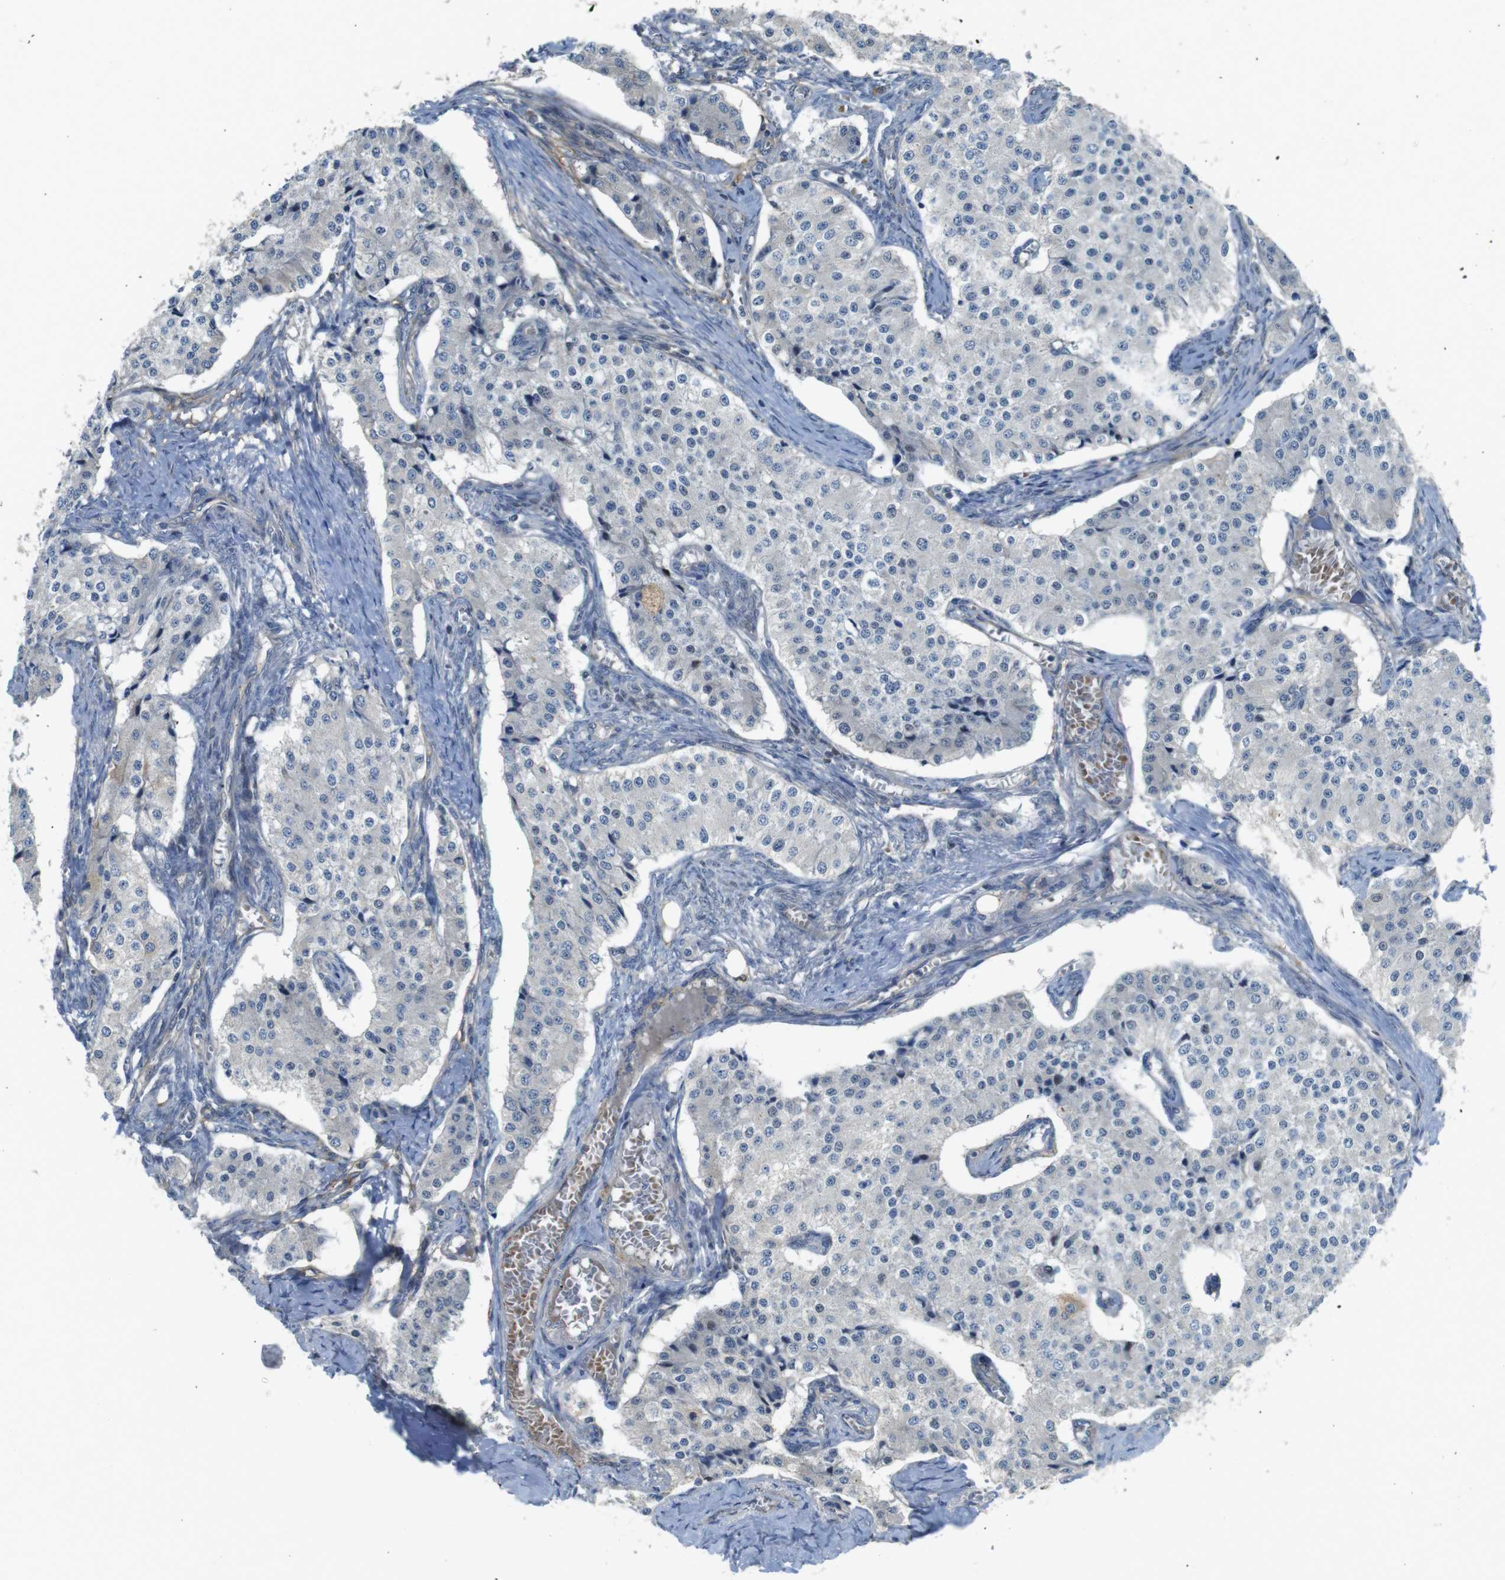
{"staining": {"intensity": "negative", "quantity": "none", "location": "none"}, "tissue": "carcinoid", "cell_type": "Tumor cells", "image_type": "cancer", "snomed": [{"axis": "morphology", "description": "Carcinoid, malignant, NOS"}, {"axis": "topography", "description": "Colon"}], "caption": "Tumor cells are negative for brown protein staining in carcinoid.", "gene": "ABHD15", "patient": {"sex": "female", "age": 52}}